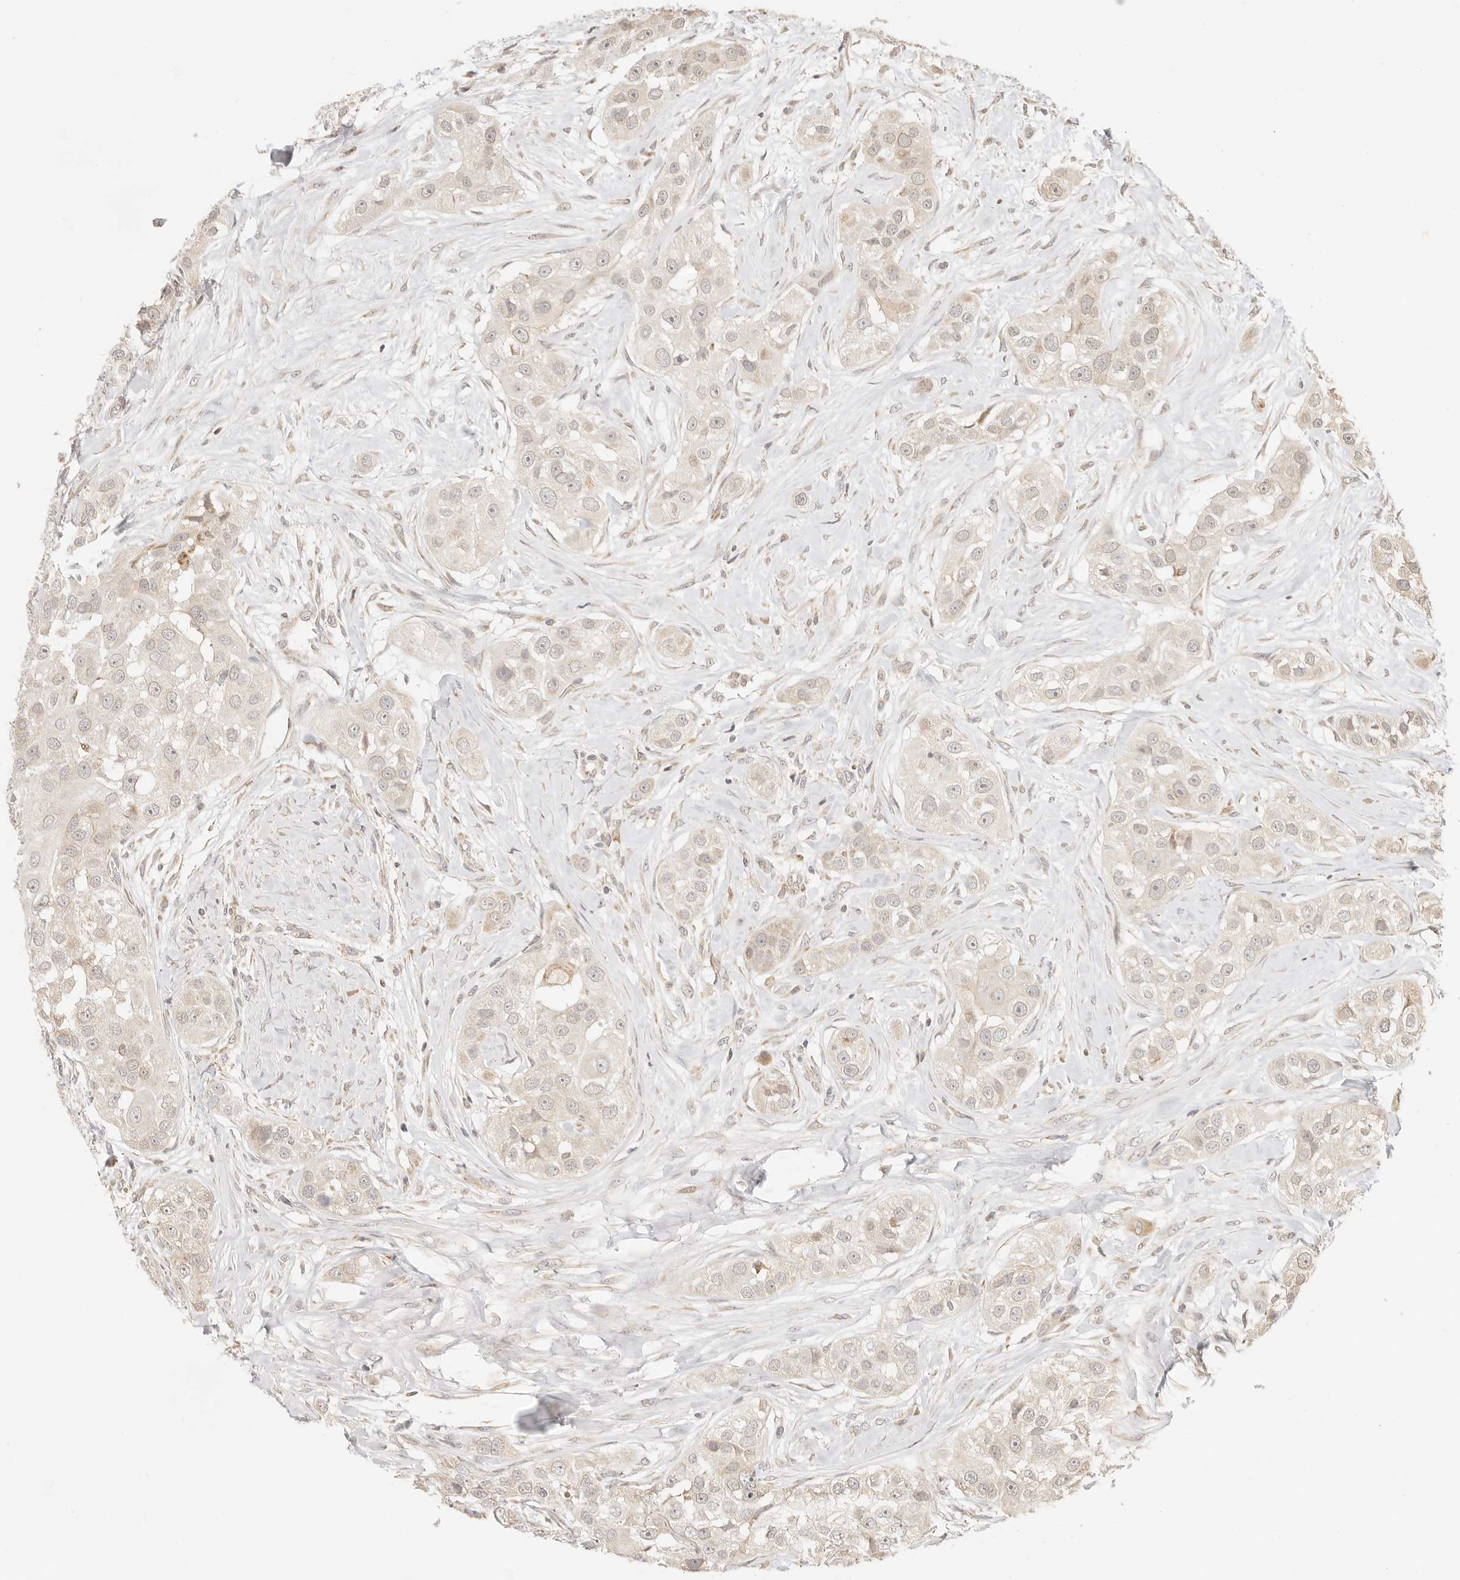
{"staining": {"intensity": "weak", "quantity": "25%-75%", "location": "cytoplasmic/membranous"}, "tissue": "head and neck cancer", "cell_type": "Tumor cells", "image_type": "cancer", "snomed": [{"axis": "morphology", "description": "Normal tissue, NOS"}, {"axis": "morphology", "description": "Squamous cell carcinoma, NOS"}, {"axis": "topography", "description": "Skeletal muscle"}, {"axis": "topography", "description": "Head-Neck"}], "caption": "A brown stain shows weak cytoplasmic/membranous positivity of a protein in human head and neck cancer (squamous cell carcinoma) tumor cells.", "gene": "TIMM17A", "patient": {"sex": "male", "age": 51}}